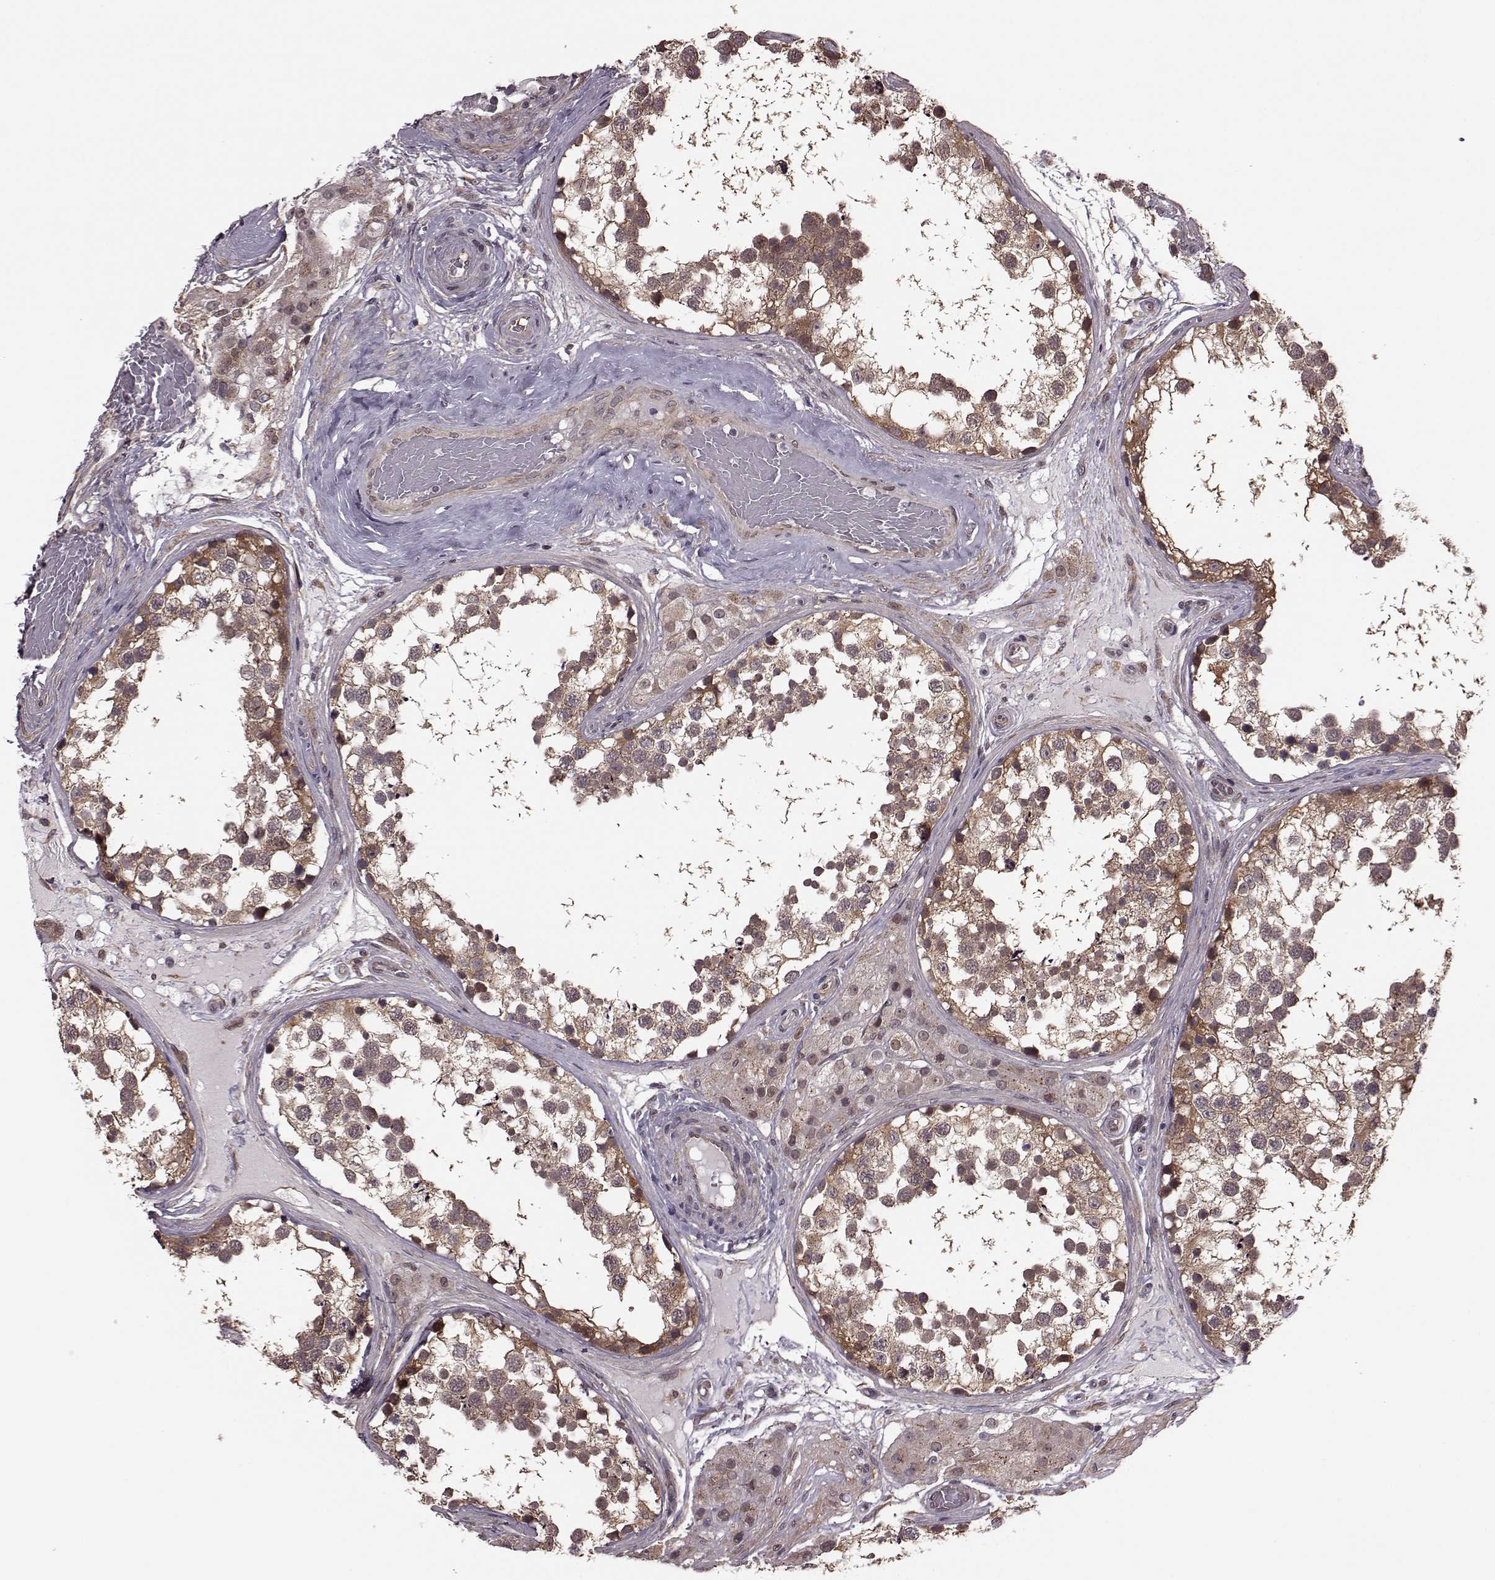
{"staining": {"intensity": "strong", "quantity": "25%-75%", "location": "cytoplasmic/membranous"}, "tissue": "testis", "cell_type": "Cells in seminiferous ducts", "image_type": "normal", "snomed": [{"axis": "morphology", "description": "Normal tissue, NOS"}, {"axis": "morphology", "description": "Seminoma, NOS"}, {"axis": "topography", "description": "Testis"}], "caption": "A high amount of strong cytoplasmic/membranous positivity is identified in approximately 25%-75% of cells in seminiferous ducts in unremarkable testis.", "gene": "FNIP2", "patient": {"sex": "male", "age": 65}}